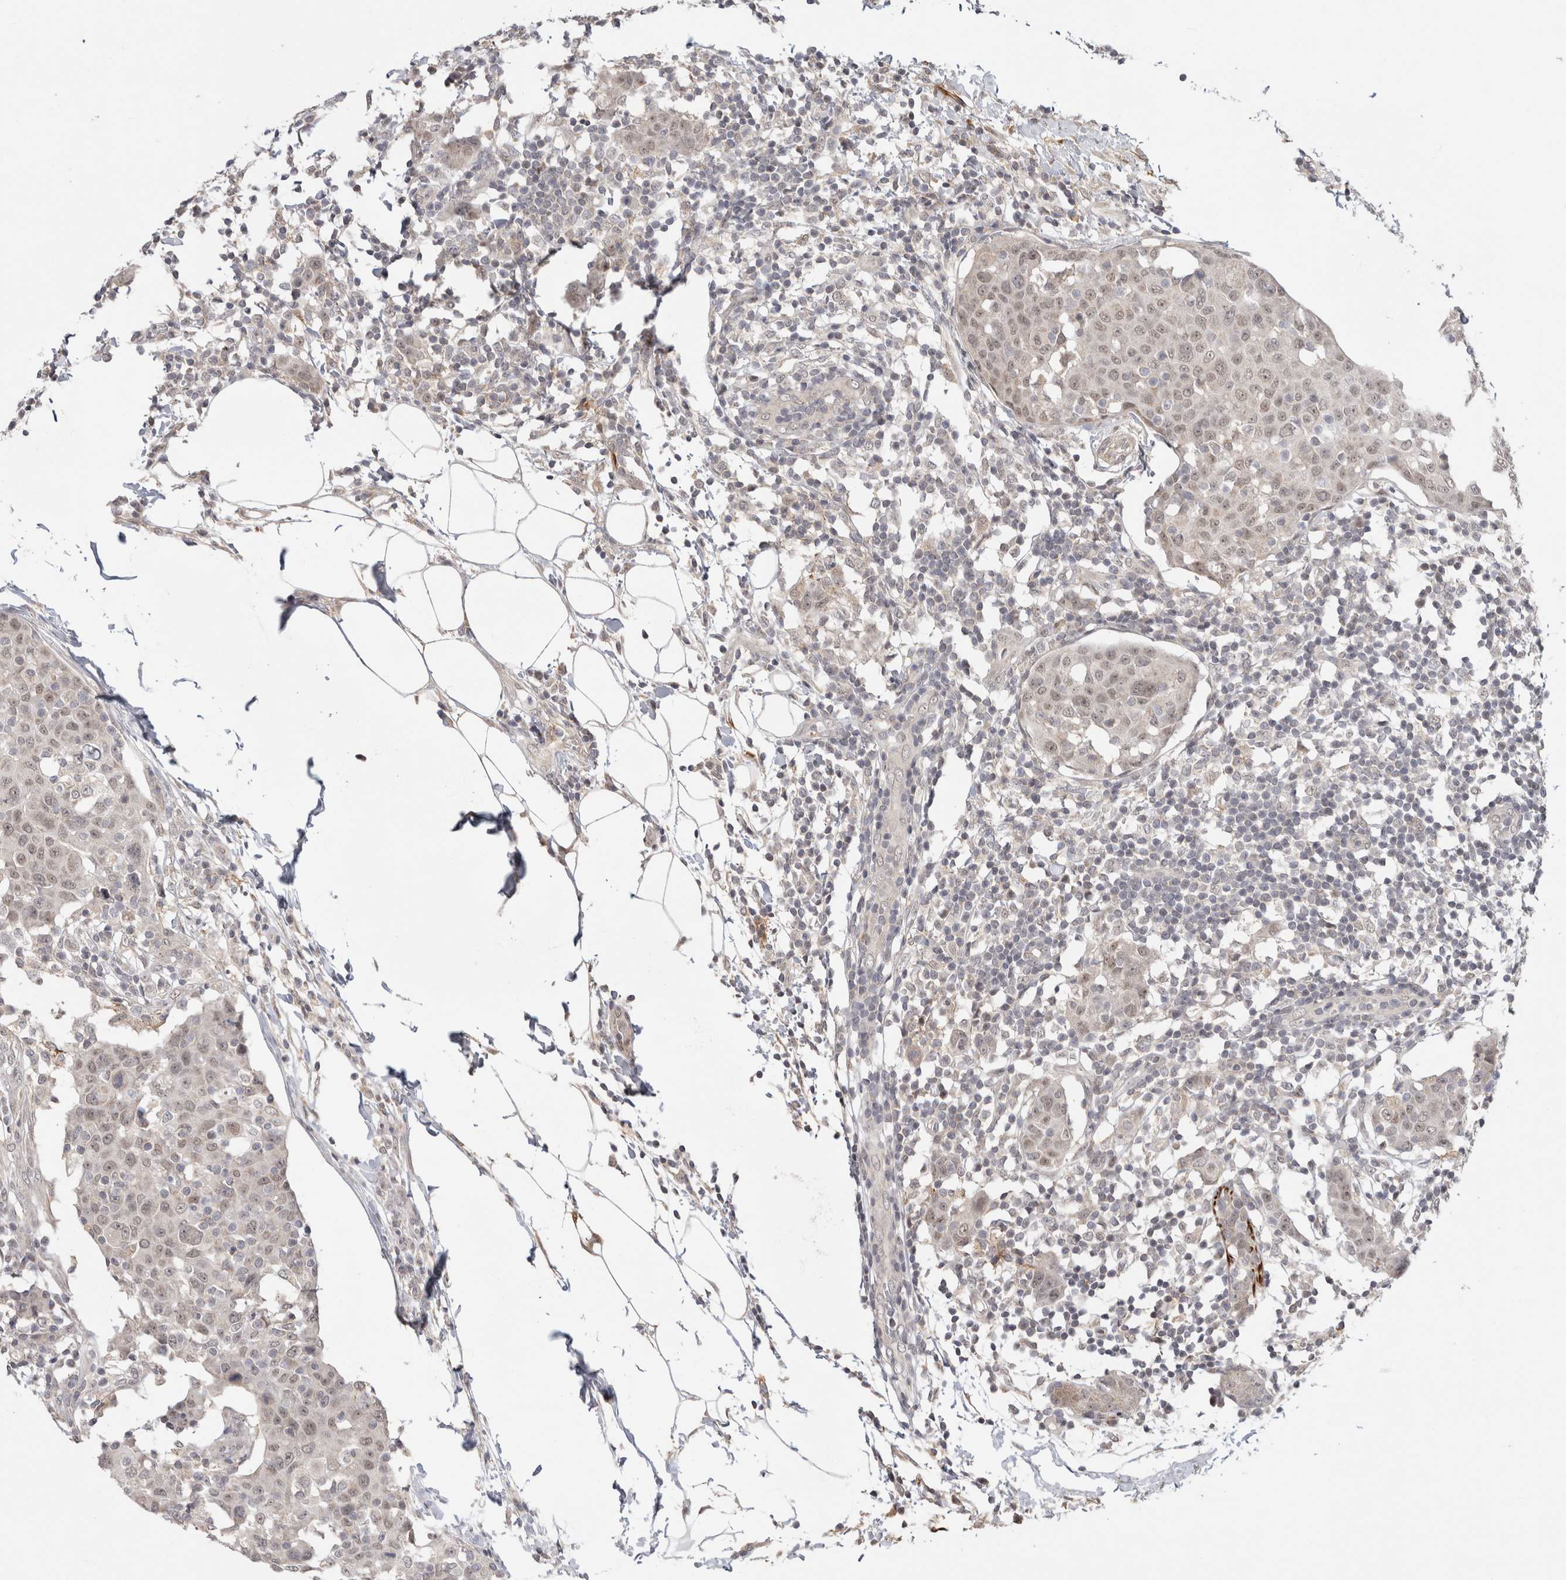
{"staining": {"intensity": "weak", "quantity": "25%-75%", "location": "cytoplasmic/membranous,nuclear"}, "tissue": "breast cancer", "cell_type": "Tumor cells", "image_type": "cancer", "snomed": [{"axis": "morphology", "description": "Normal tissue, NOS"}, {"axis": "morphology", "description": "Duct carcinoma"}, {"axis": "topography", "description": "Breast"}], "caption": "DAB immunohistochemical staining of breast invasive ductal carcinoma exhibits weak cytoplasmic/membranous and nuclear protein staining in about 25%-75% of tumor cells.", "gene": "ZNF318", "patient": {"sex": "female", "age": 37}}